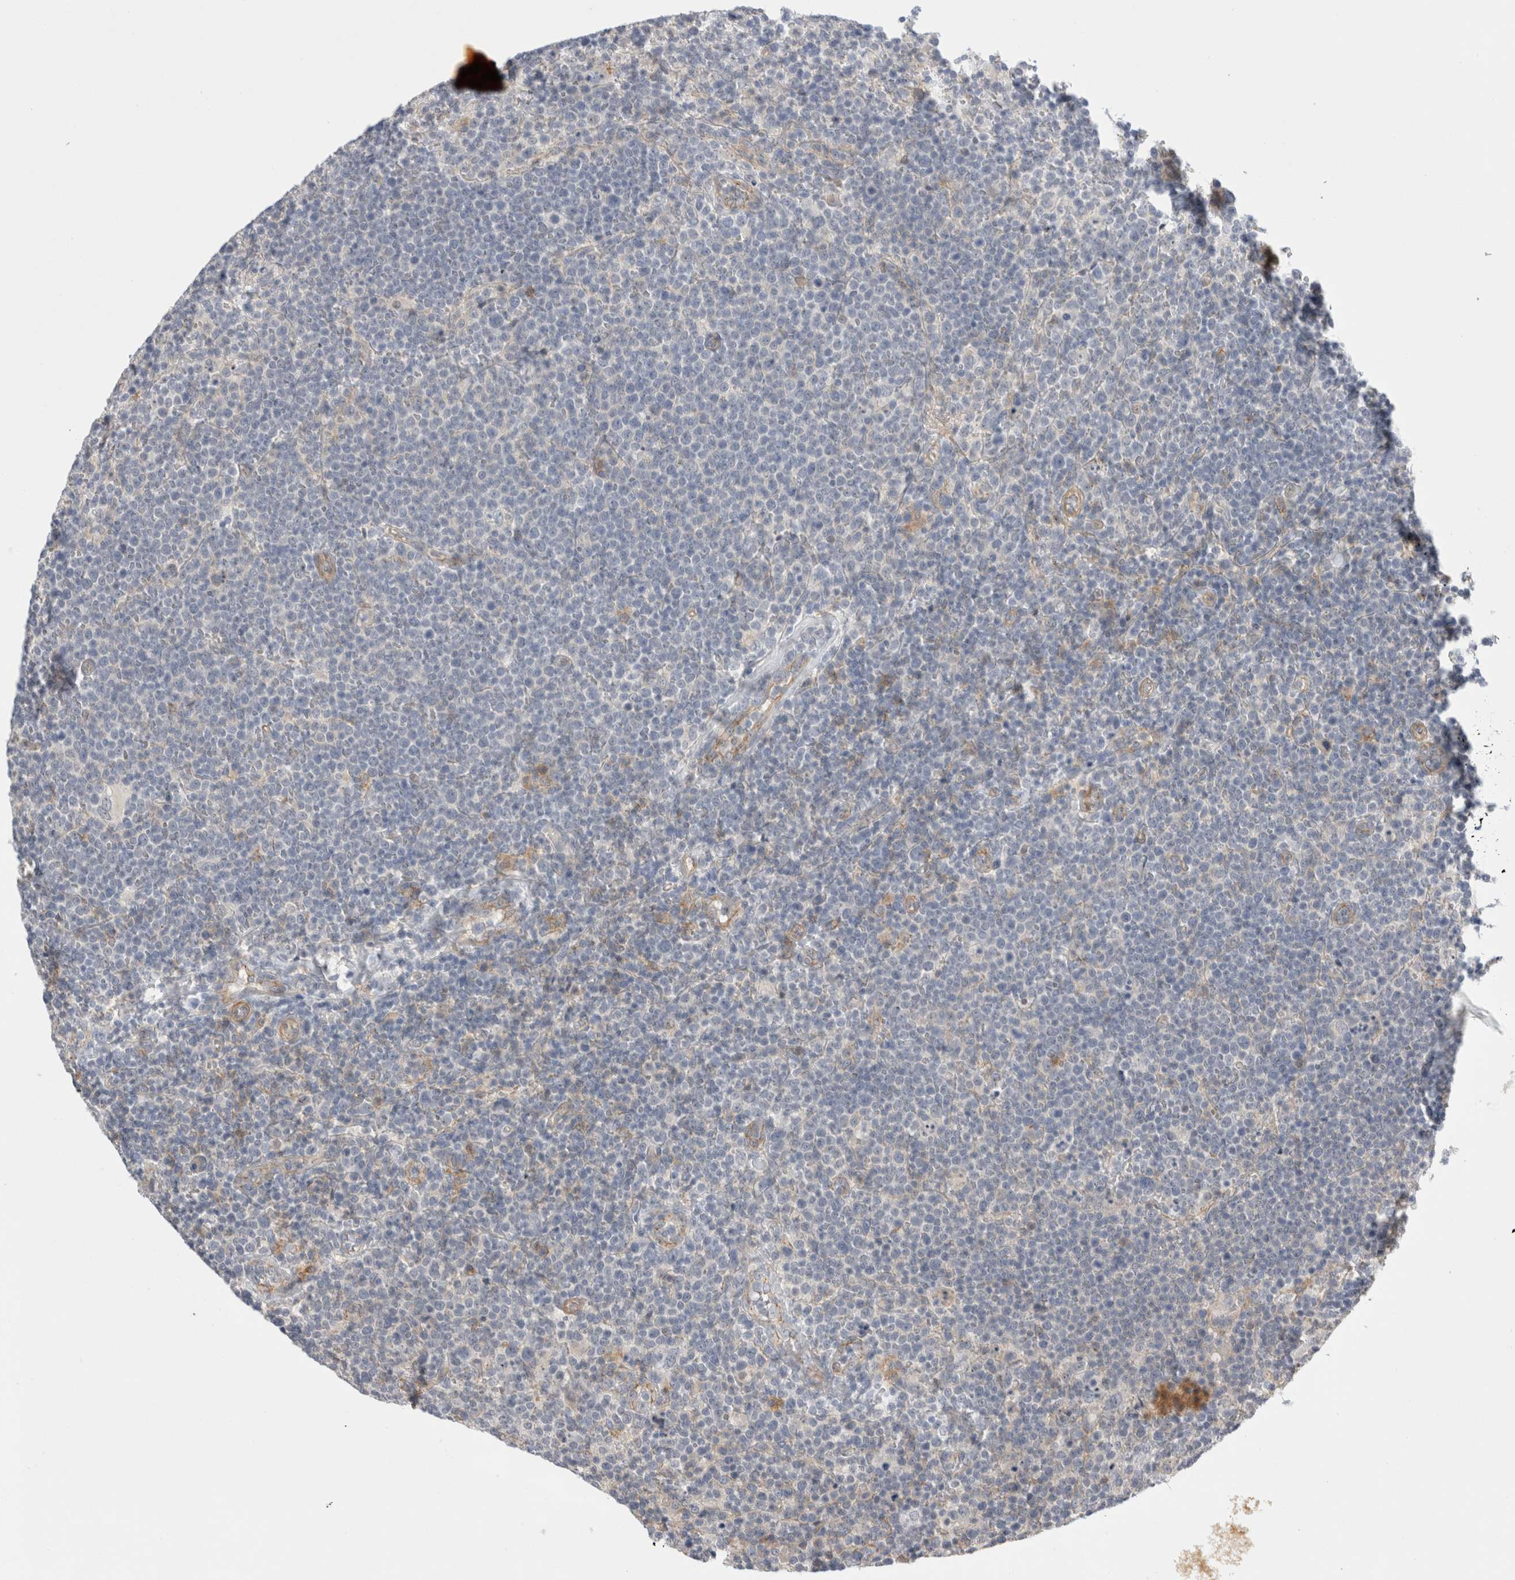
{"staining": {"intensity": "negative", "quantity": "none", "location": "none"}, "tissue": "lymphoma", "cell_type": "Tumor cells", "image_type": "cancer", "snomed": [{"axis": "morphology", "description": "Malignant lymphoma, non-Hodgkin's type, High grade"}, {"axis": "topography", "description": "Lymph node"}], "caption": "An IHC micrograph of lymphoma is shown. There is no staining in tumor cells of lymphoma. (DAB (3,3'-diaminobenzidine) immunohistochemistry, high magnification).", "gene": "VANGL1", "patient": {"sex": "male", "age": 61}}